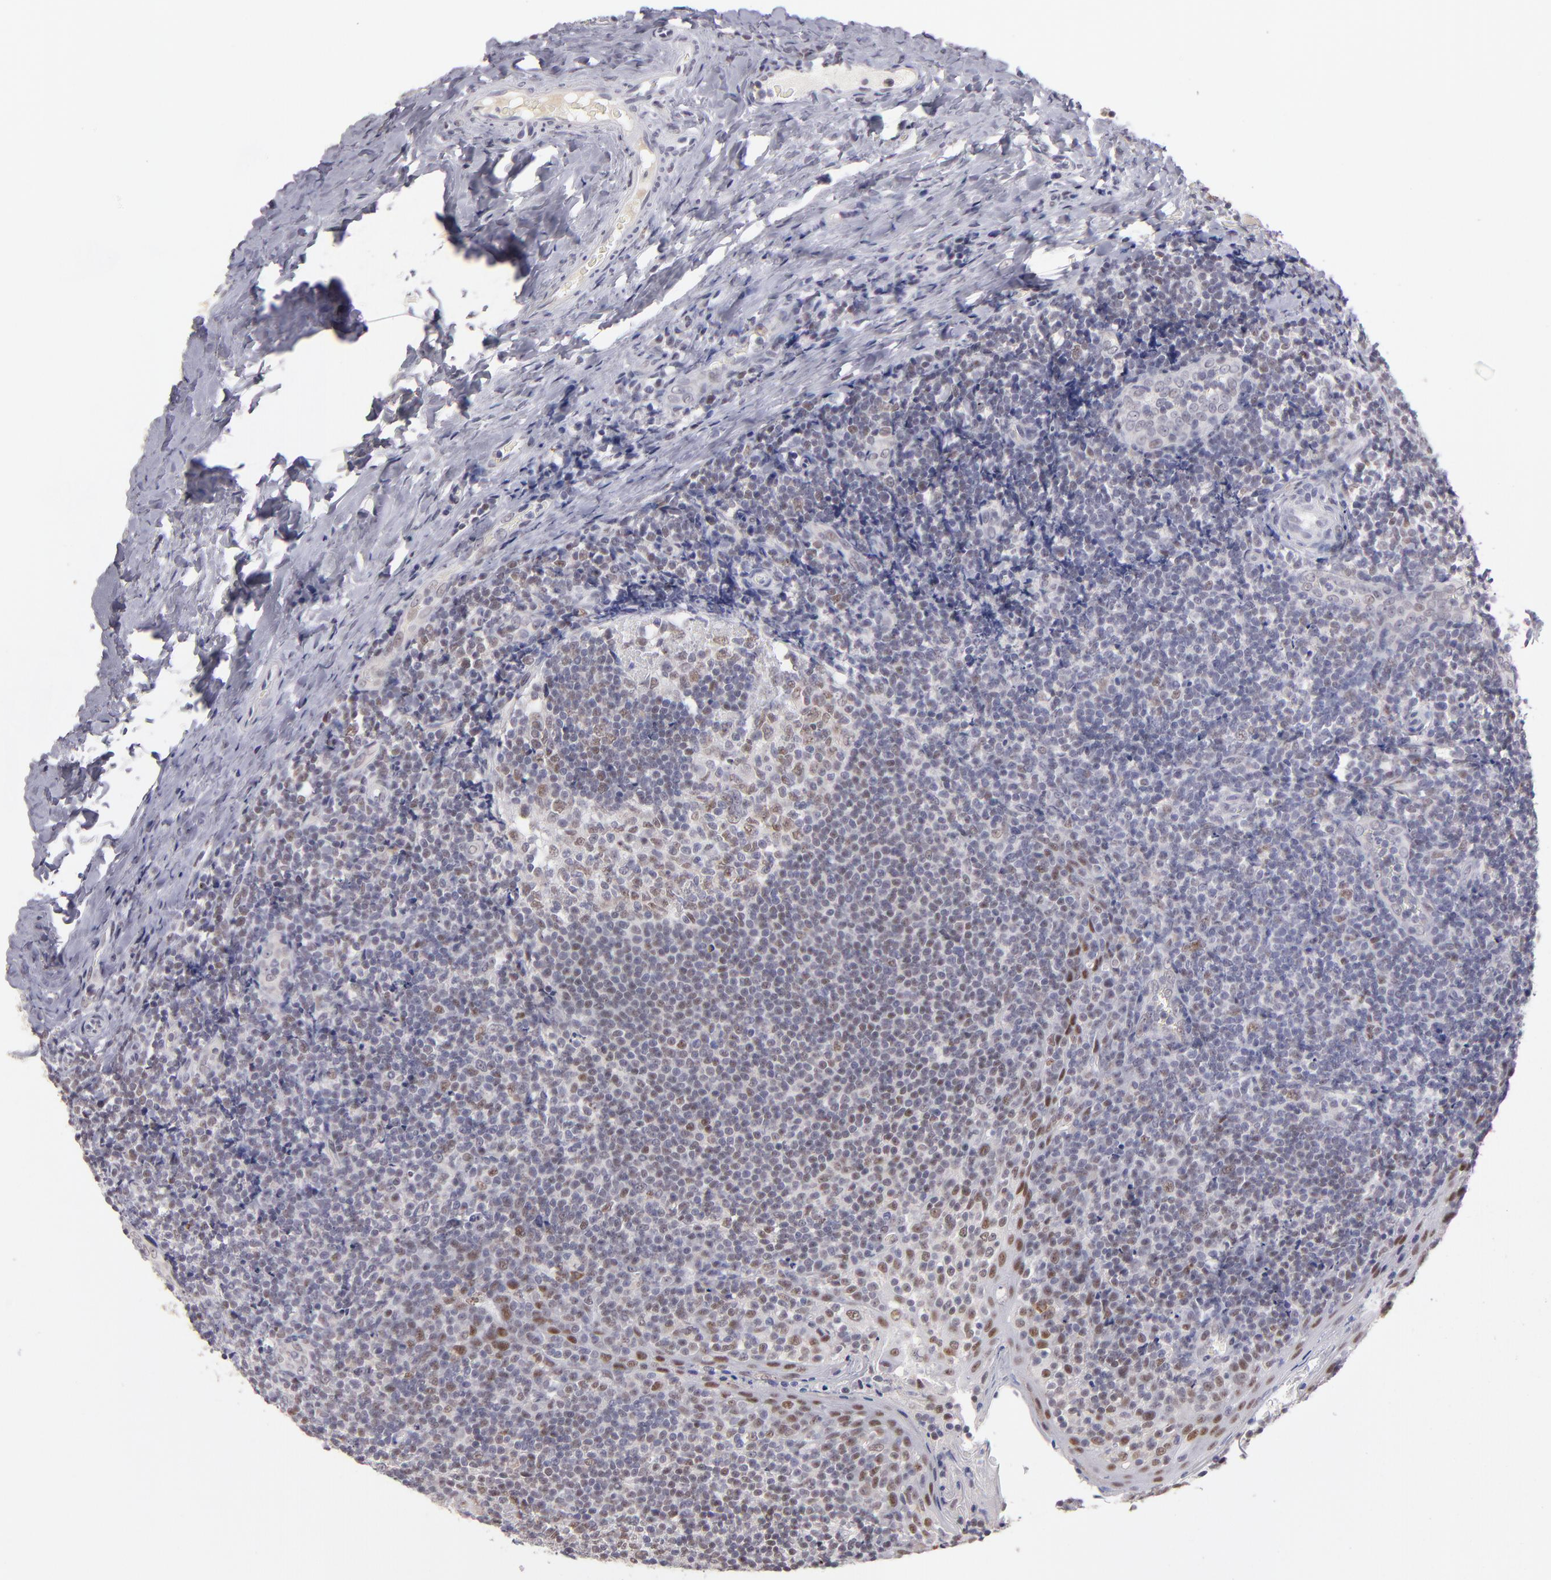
{"staining": {"intensity": "negative", "quantity": "none", "location": "none"}, "tissue": "tonsil", "cell_type": "Germinal center cells", "image_type": "normal", "snomed": [{"axis": "morphology", "description": "Normal tissue, NOS"}, {"axis": "topography", "description": "Tonsil"}], "caption": "Immunohistochemistry micrograph of benign human tonsil stained for a protein (brown), which displays no staining in germinal center cells.", "gene": "OTUB2", "patient": {"sex": "male", "age": 31}}